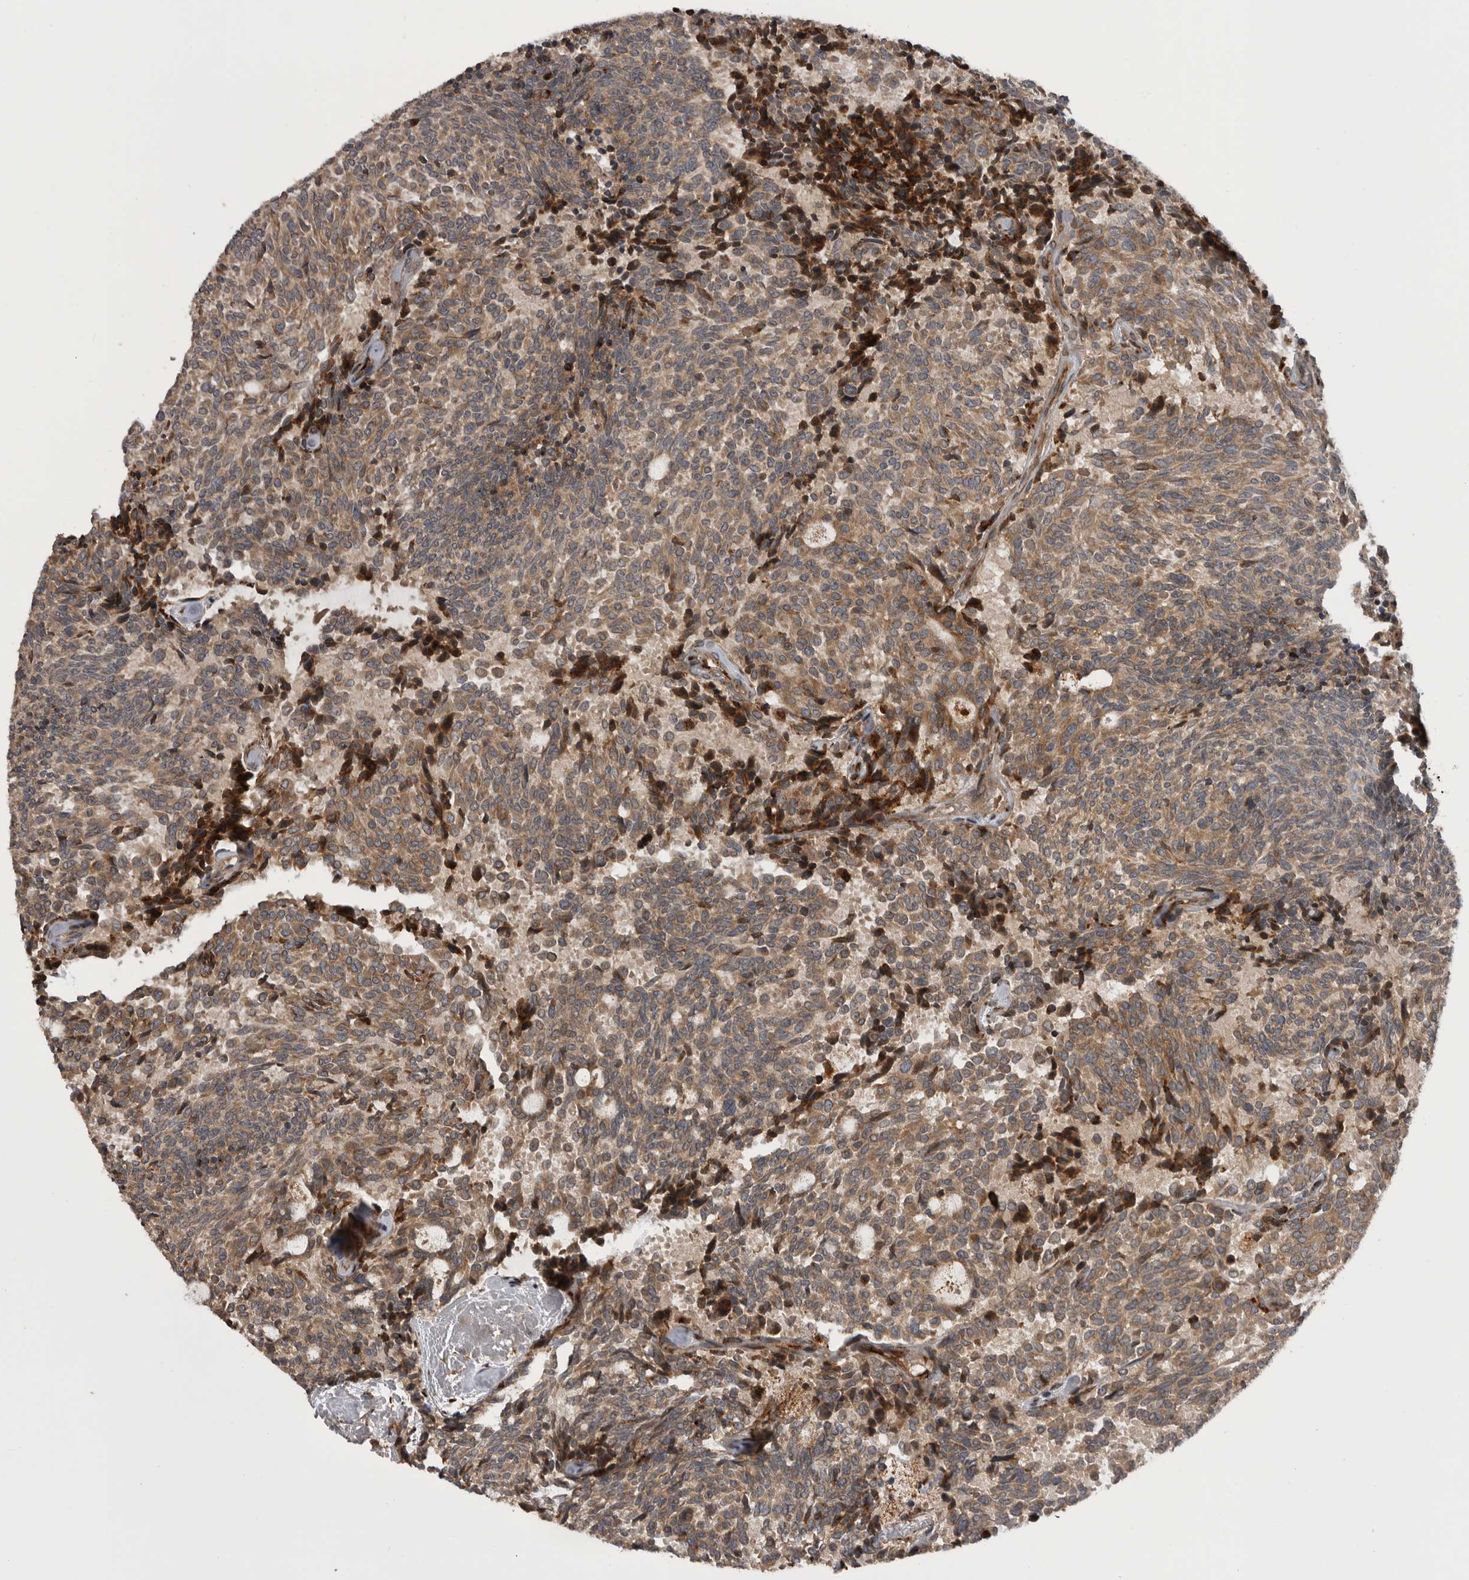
{"staining": {"intensity": "weak", "quantity": ">75%", "location": "cytoplasmic/membranous"}, "tissue": "carcinoid", "cell_type": "Tumor cells", "image_type": "cancer", "snomed": [{"axis": "morphology", "description": "Carcinoid, malignant, NOS"}, {"axis": "topography", "description": "Pancreas"}], "caption": "A brown stain highlights weak cytoplasmic/membranous positivity of a protein in malignant carcinoid tumor cells.", "gene": "RAB3GAP2", "patient": {"sex": "female", "age": 54}}